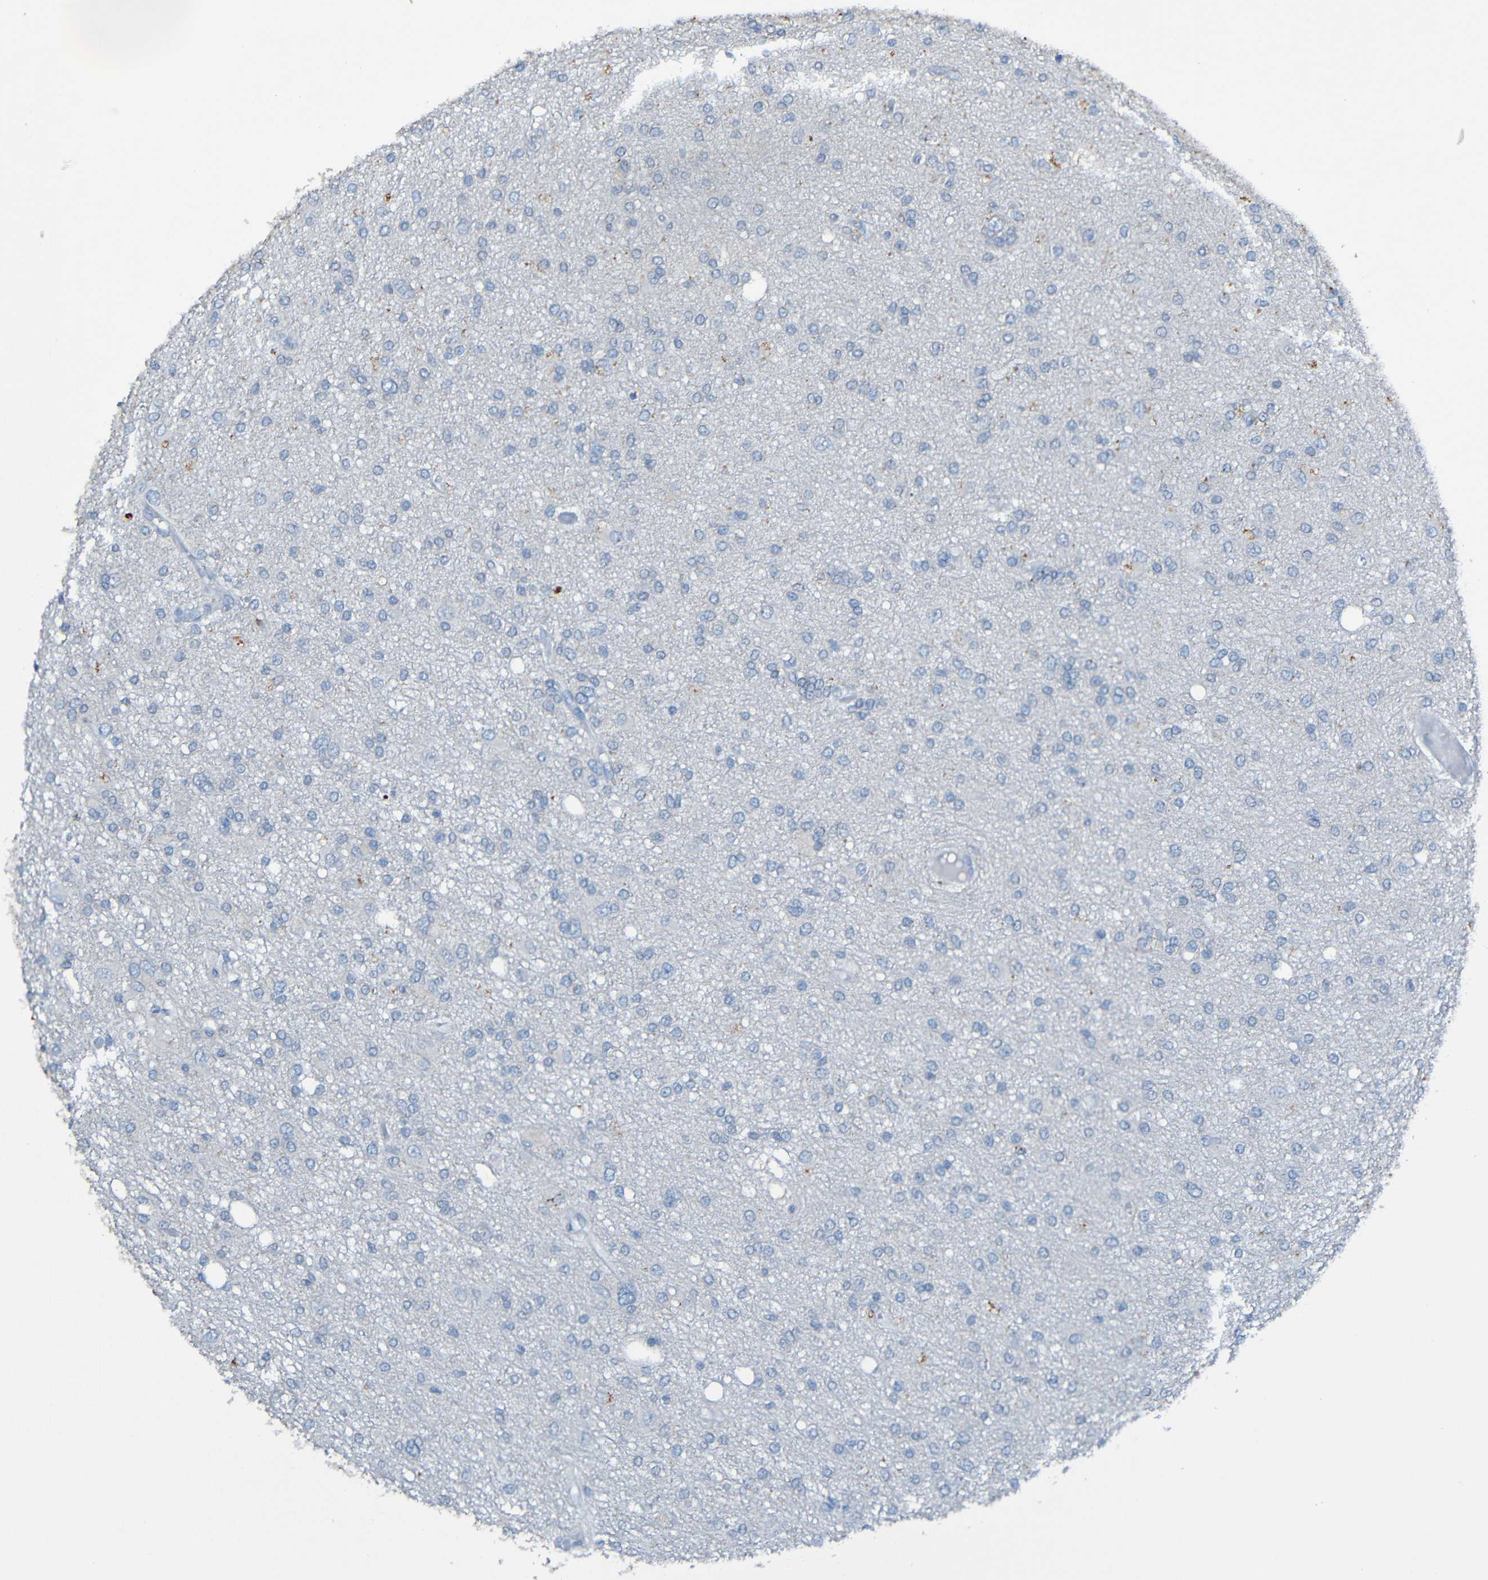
{"staining": {"intensity": "negative", "quantity": "none", "location": "none"}, "tissue": "glioma", "cell_type": "Tumor cells", "image_type": "cancer", "snomed": [{"axis": "morphology", "description": "Glioma, malignant, High grade"}, {"axis": "topography", "description": "Brain"}], "caption": "High power microscopy micrograph of an IHC image of glioma, revealing no significant positivity in tumor cells.", "gene": "LRRC70", "patient": {"sex": "female", "age": 59}}